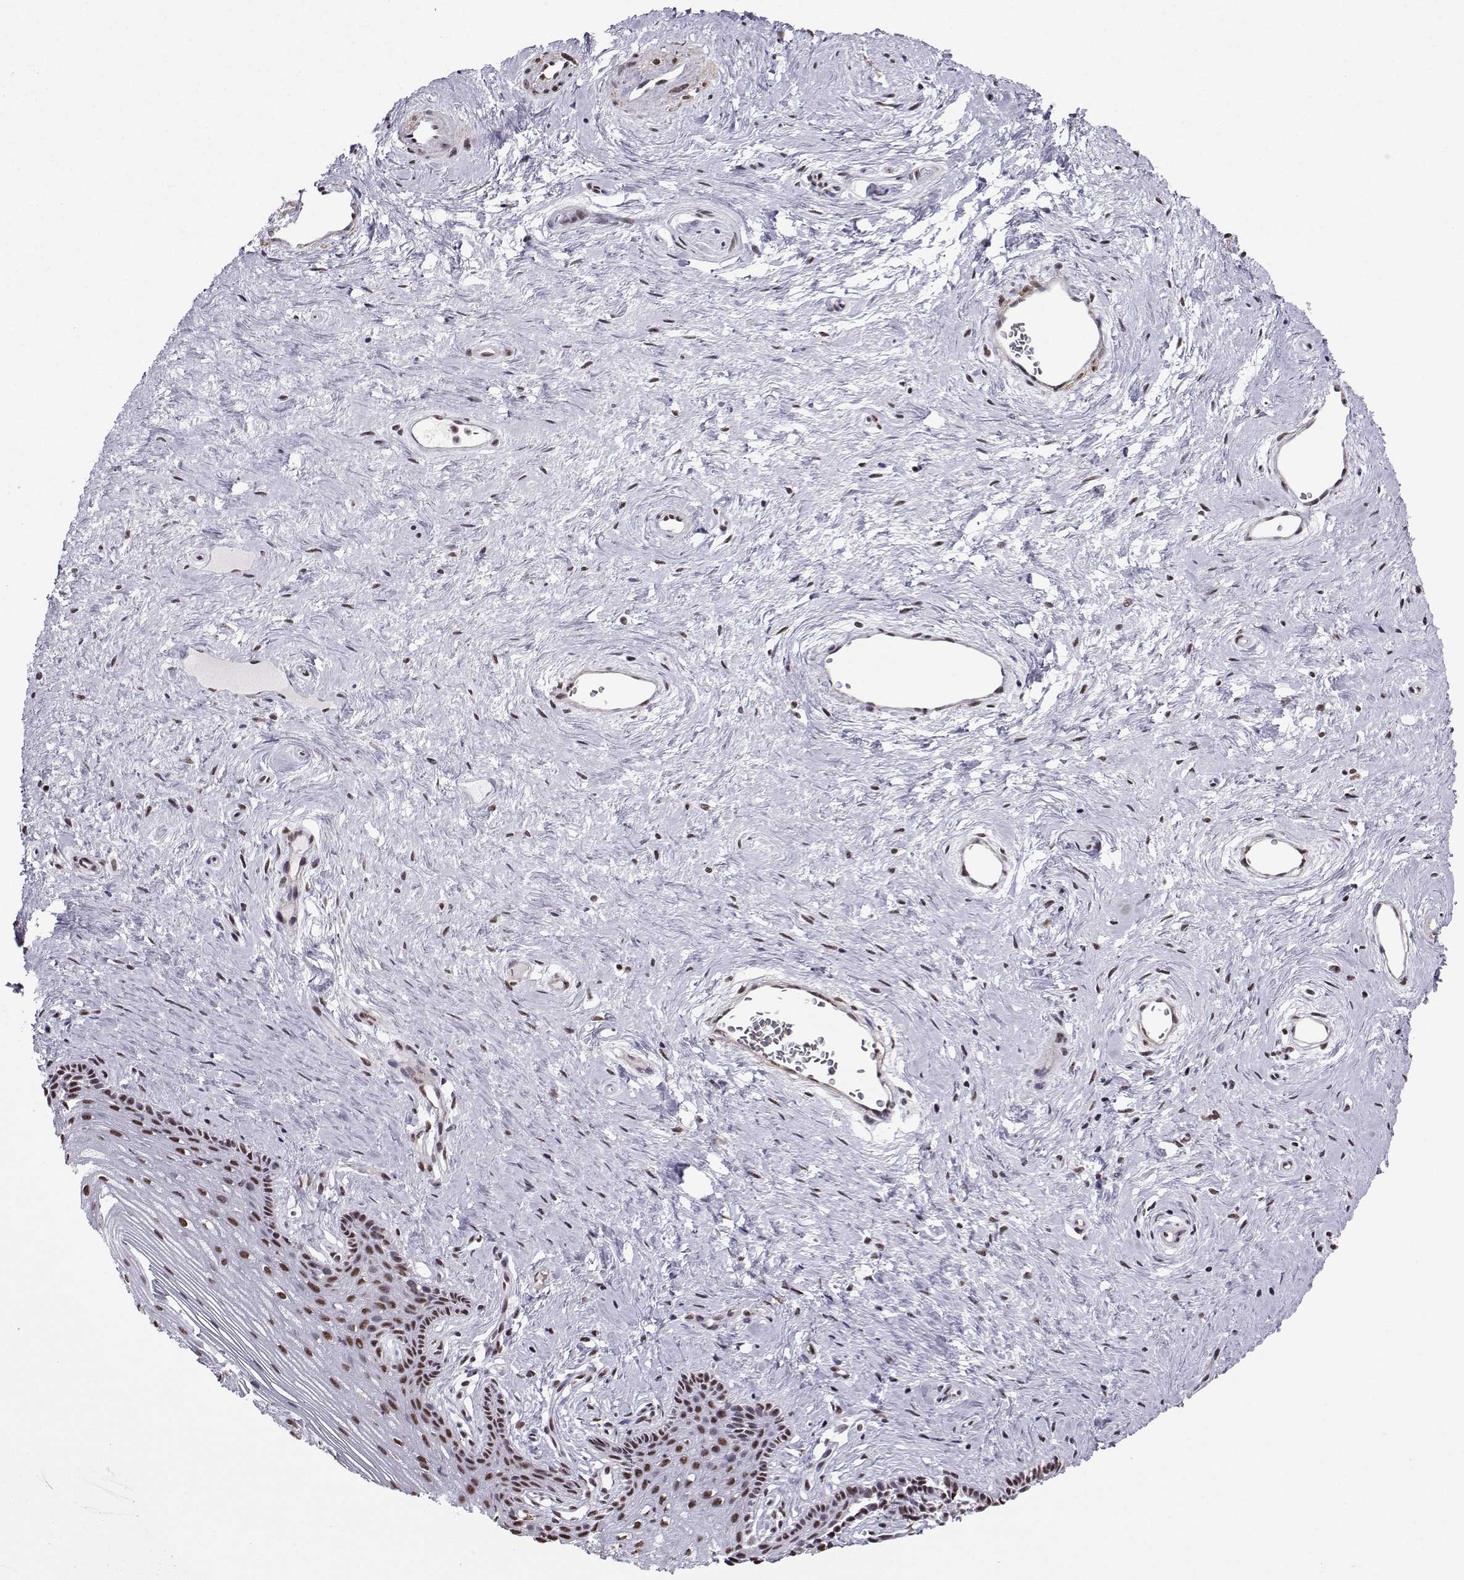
{"staining": {"intensity": "moderate", "quantity": ">75%", "location": "nuclear"}, "tissue": "vagina", "cell_type": "Squamous epithelial cells", "image_type": "normal", "snomed": [{"axis": "morphology", "description": "Normal tissue, NOS"}, {"axis": "topography", "description": "Vagina"}], "caption": "High-magnification brightfield microscopy of benign vagina stained with DAB (3,3'-diaminobenzidine) (brown) and counterstained with hematoxylin (blue). squamous epithelial cells exhibit moderate nuclear expression is appreciated in approximately>75% of cells. Immunohistochemistry (ihc) stains the protein of interest in brown and the nuclei are stained blue.", "gene": "CCNK", "patient": {"sex": "female", "age": 45}}